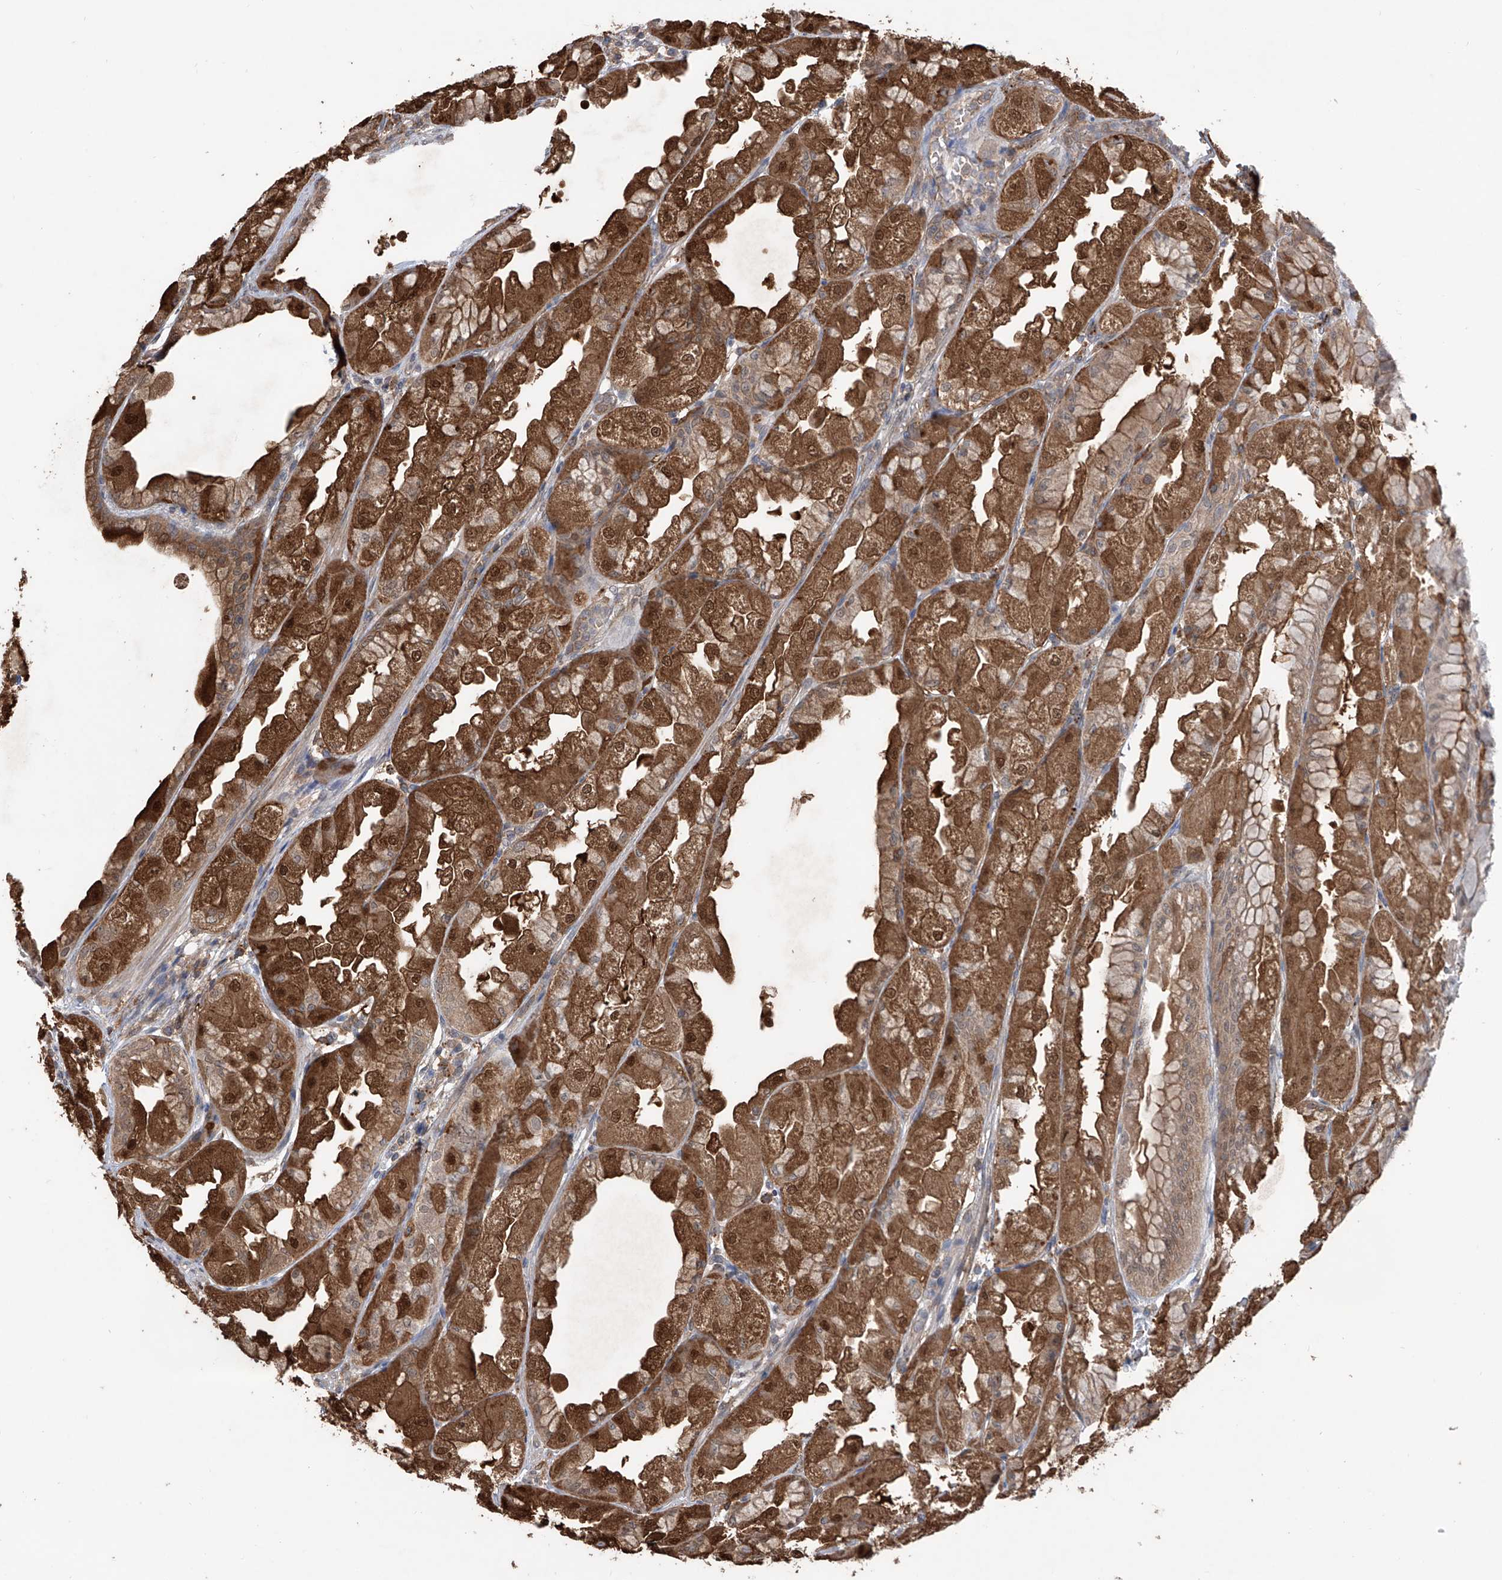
{"staining": {"intensity": "moderate", "quantity": ">75%", "location": "cytoplasmic/membranous,nuclear"}, "tissue": "stomach", "cell_type": "Glandular cells", "image_type": "normal", "snomed": [{"axis": "morphology", "description": "Normal tissue, NOS"}, {"axis": "topography", "description": "Stomach, upper"}], "caption": "The image exhibits staining of normal stomach, revealing moderate cytoplasmic/membranous,nuclear protein expression (brown color) within glandular cells. (Stains: DAB (3,3'-diaminobenzidine) in brown, nuclei in blue, Microscopy: brightfield microscopy at high magnification).", "gene": "HOXC8", "patient": {"sex": "male", "age": 47}}